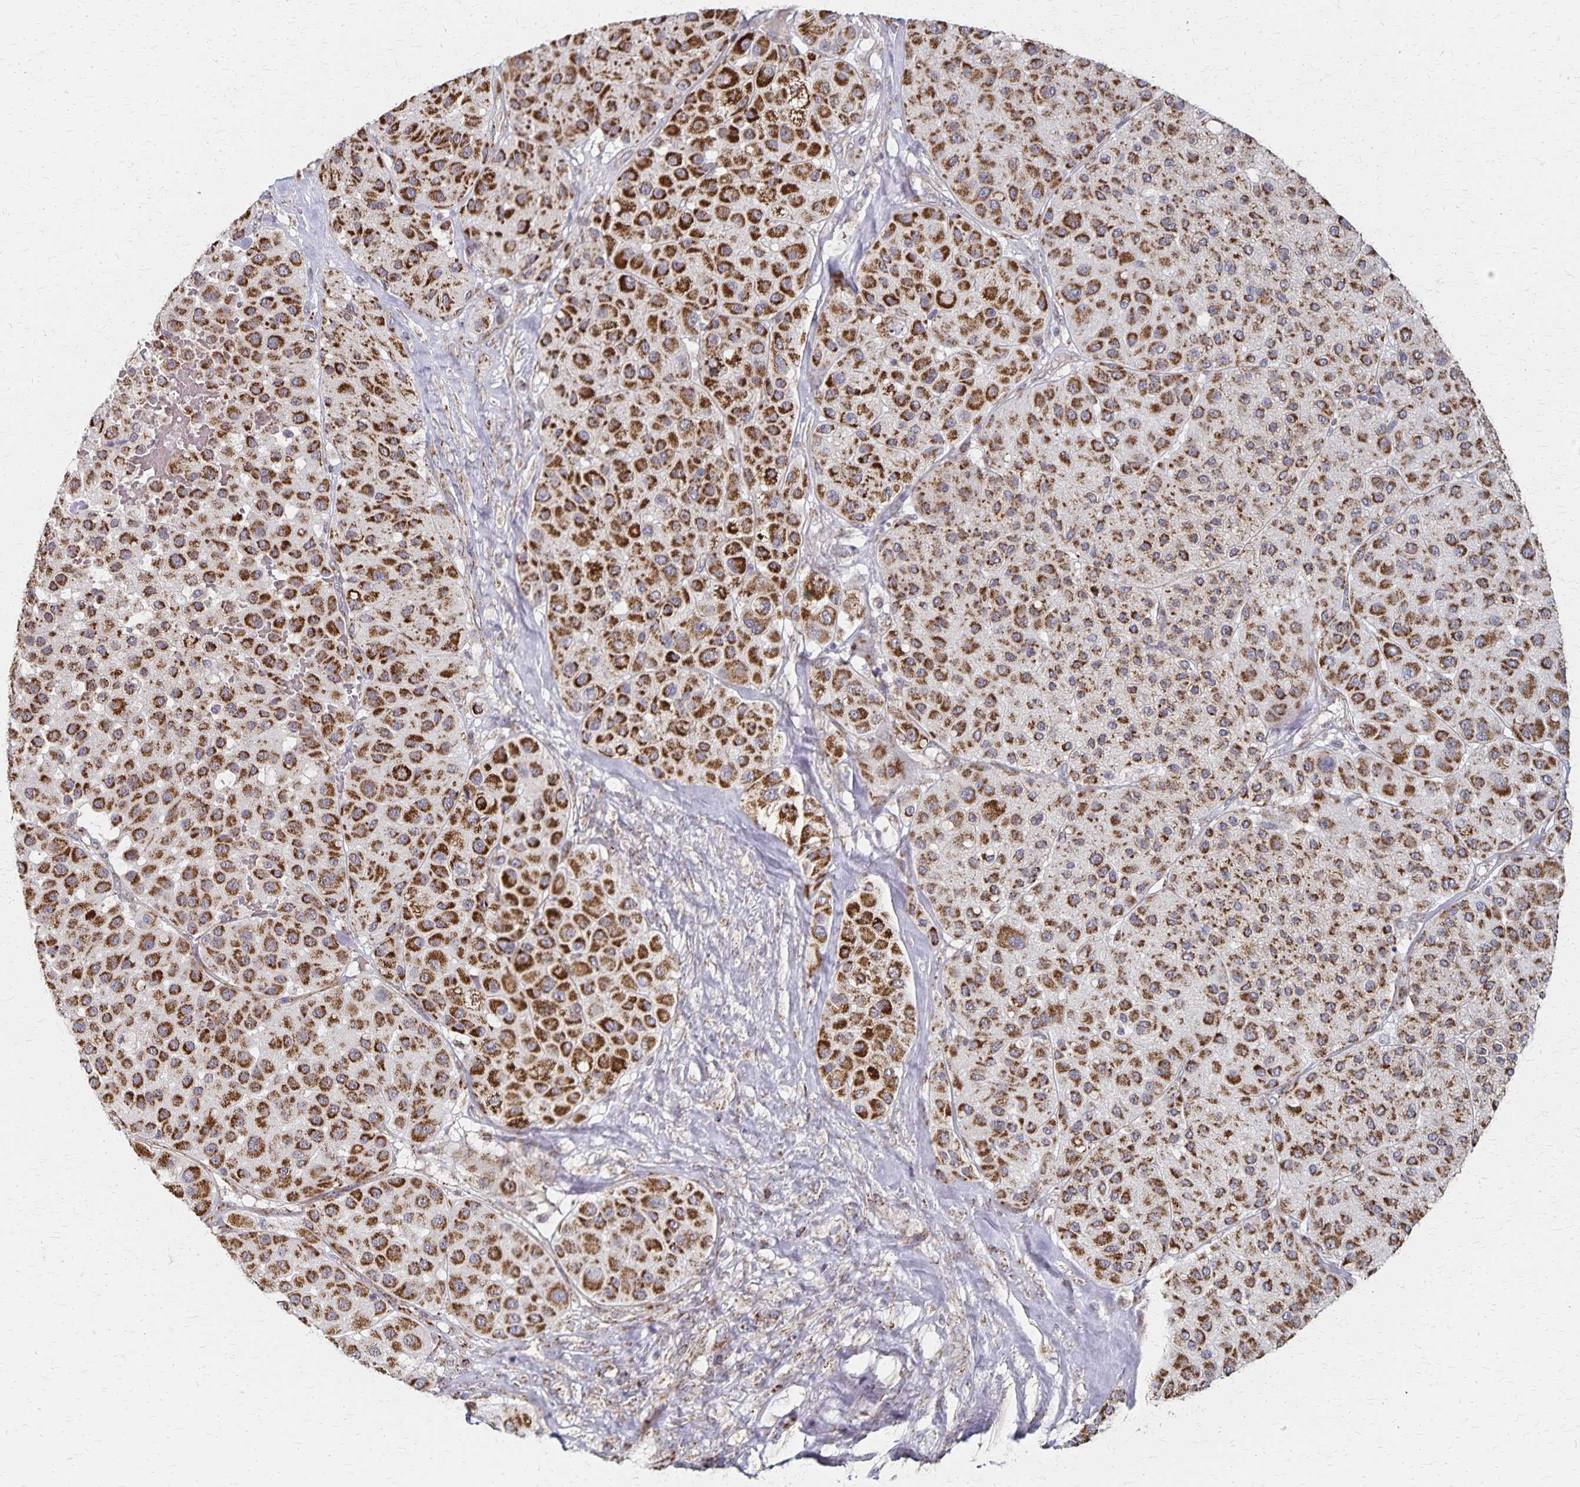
{"staining": {"intensity": "strong", "quantity": ">75%", "location": "cytoplasmic/membranous"}, "tissue": "melanoma", "cell_type": "Tumor cells", "image_type": "cancer", "snomed": [{"axis": "morphology", "description": "Malignant melanoma, Metastatic site"}, {"axis": "topography", "description": "Smooth muscle"}], "caption": "Protein staining of melanoma tissue demonstrates strong cytoplasmic/membranous staining in approximately >75% of tumor cells. Using DAB (brown) and hematoxylin (blue) stains, captured at high magnification using brightfield microscopy.", "gene": "DYRK4", "patient": {"sex": "male", "age": 41}}